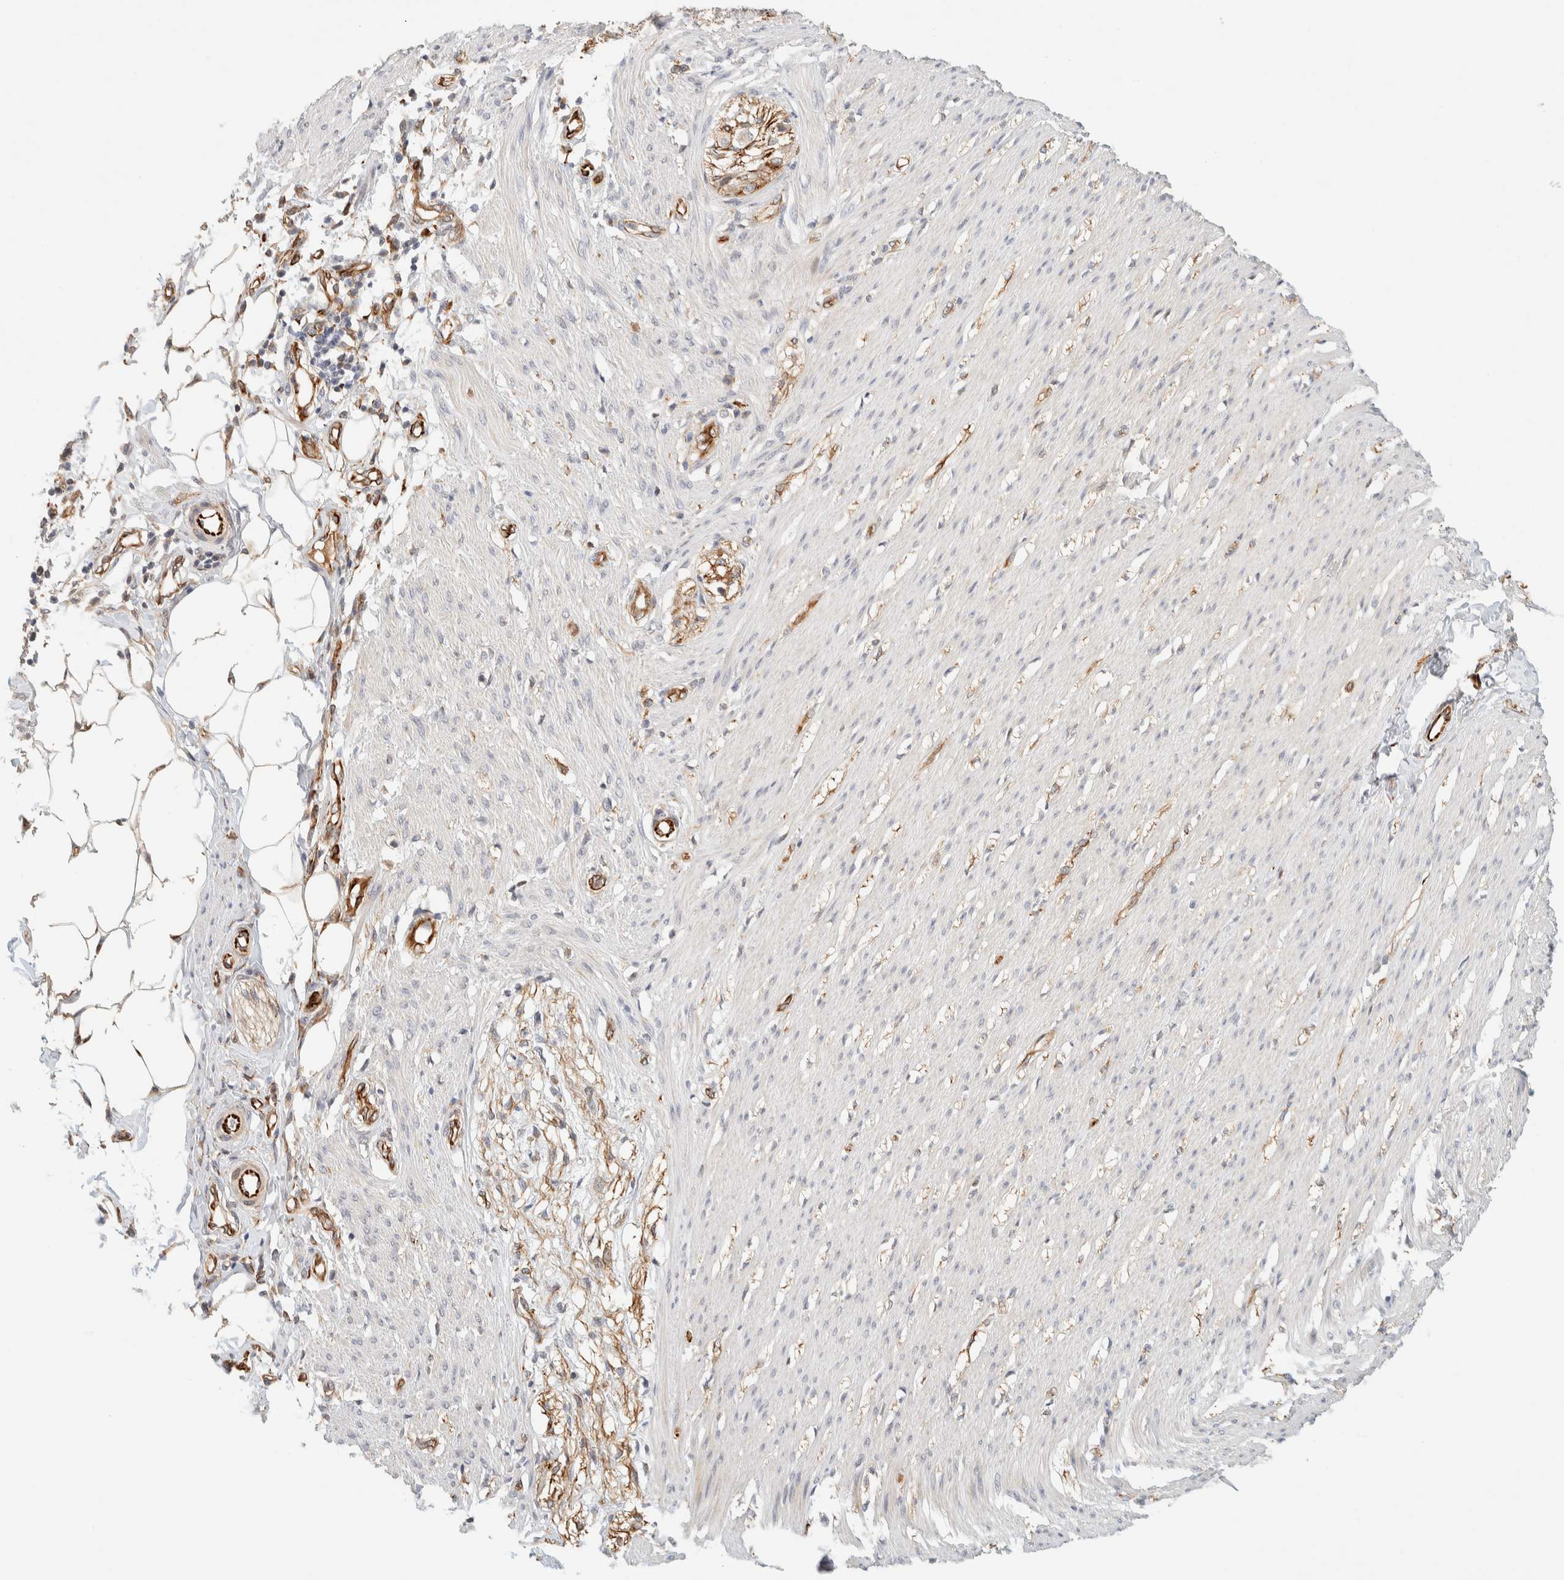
{"staining": {"intensity": "weak", "quantity": "25%-75%", "location": "cytoplasmic/membranous"}, "tissue": "smooth muscle", "cell_type": "Smooth muscle cells", "image_type": "normal", "snomed": [{"axis": "morphology", "description": "Normal tissue, NOS"}, {"axis": "morphology", "description": "Adenocarcinoma, NOS"}, {"axis": "topography", "description": "Smooth muscle"}, {"axis": "topography", "description": "Colon"}], "caption": "Immunohistochemical staining of benign smooth muscle exhibits weak cytoplasmic/membranous protein positivity in about 25%-75% of smooth muscle cells.", "gene": "FAT1", "patient": {"sex": "male", "age": 14}}